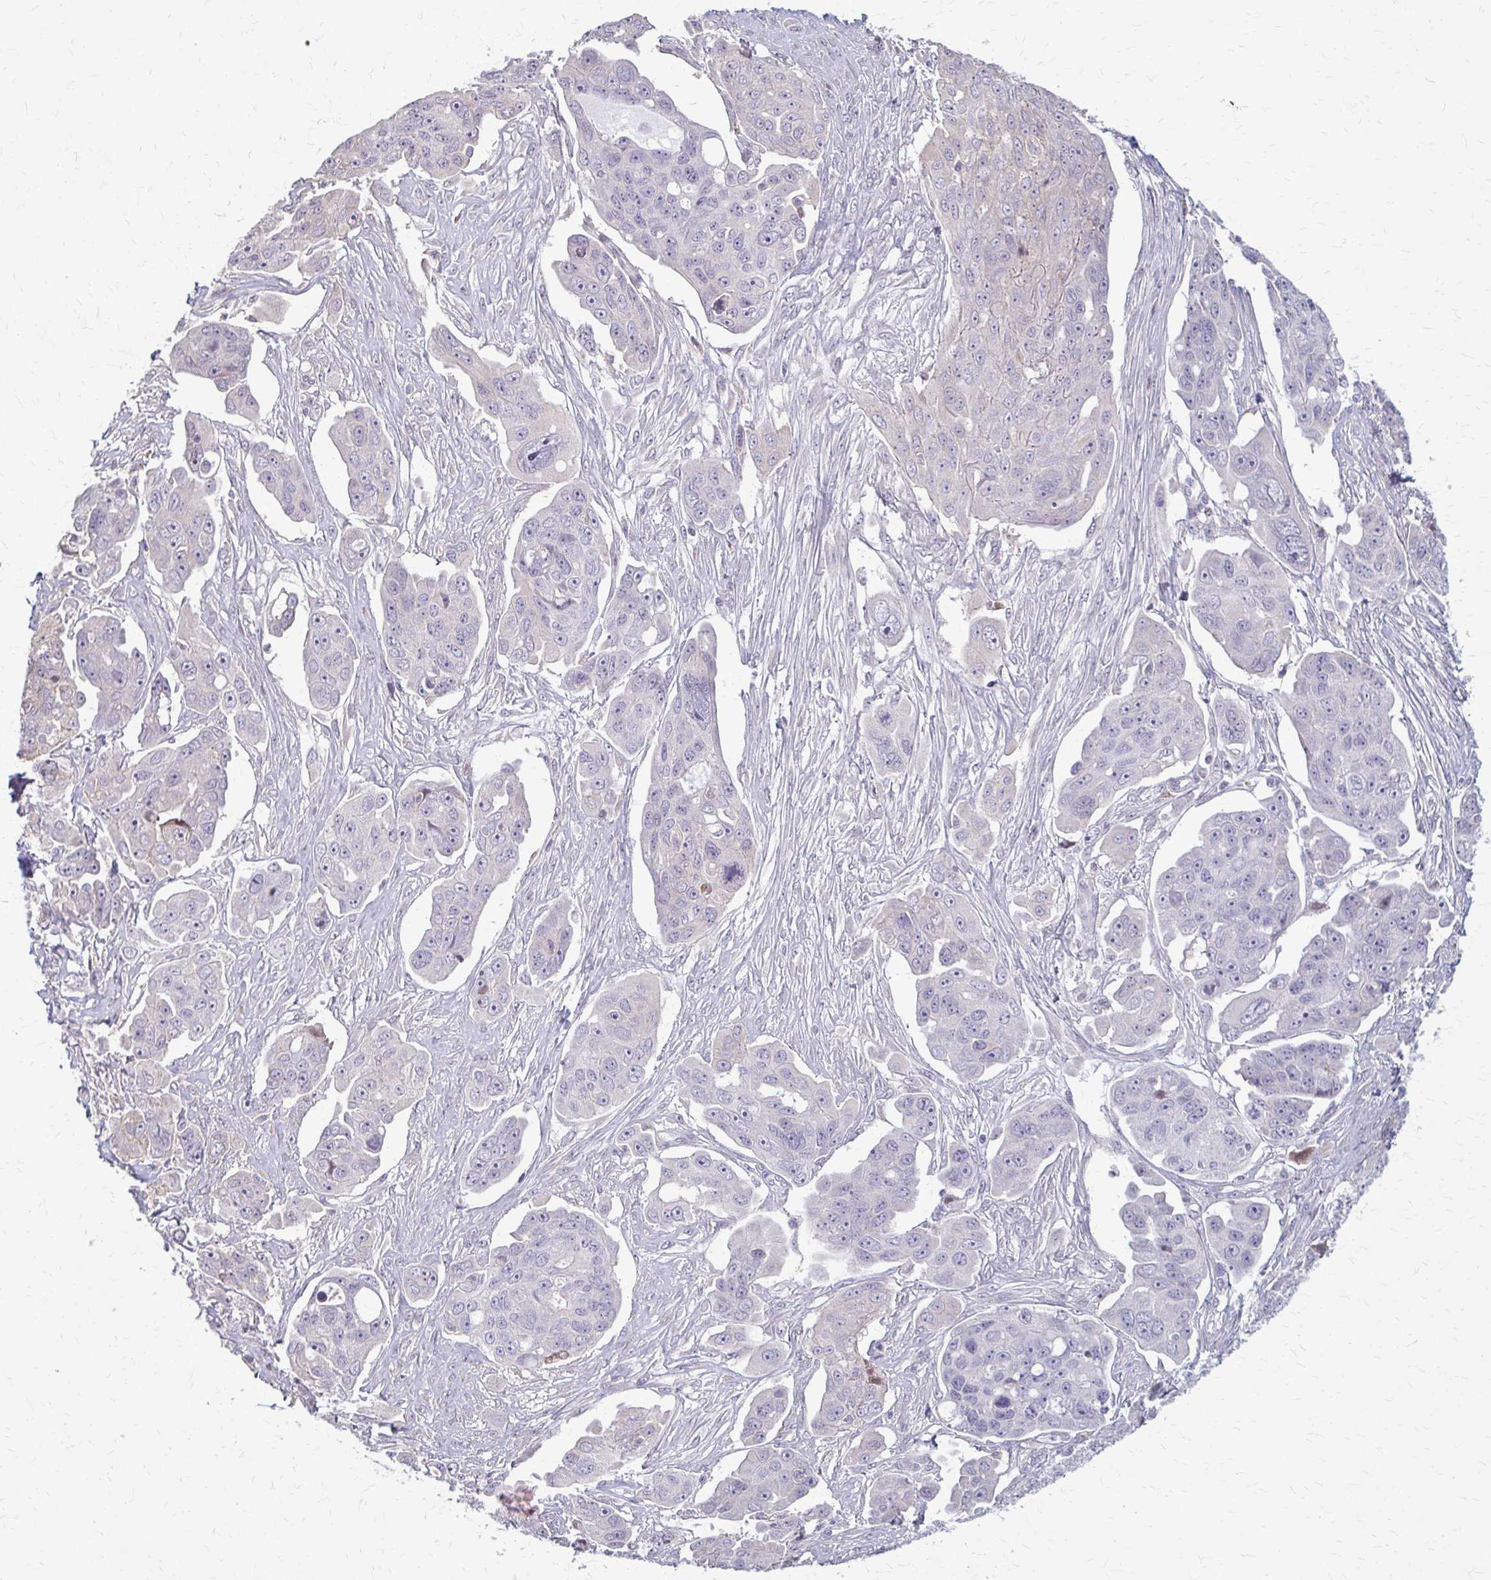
{"staining": {"intensity": "negative", "quantity": "none", "location": "none"}, "tissue": "ovarian cancer", "cell_type": "Tumor cells", "image_type": "cancer", "snomed": [{"axis": "morphology", "description": "Carcinoma, endometroid"}, {"axis": "topography", "description": "Ovary"}], "caption": "Tumor cells are negative for protein expression in human ovarian cancer.", "gene": "ZNF34", "patient": {"sex": "female", "age": 70}}